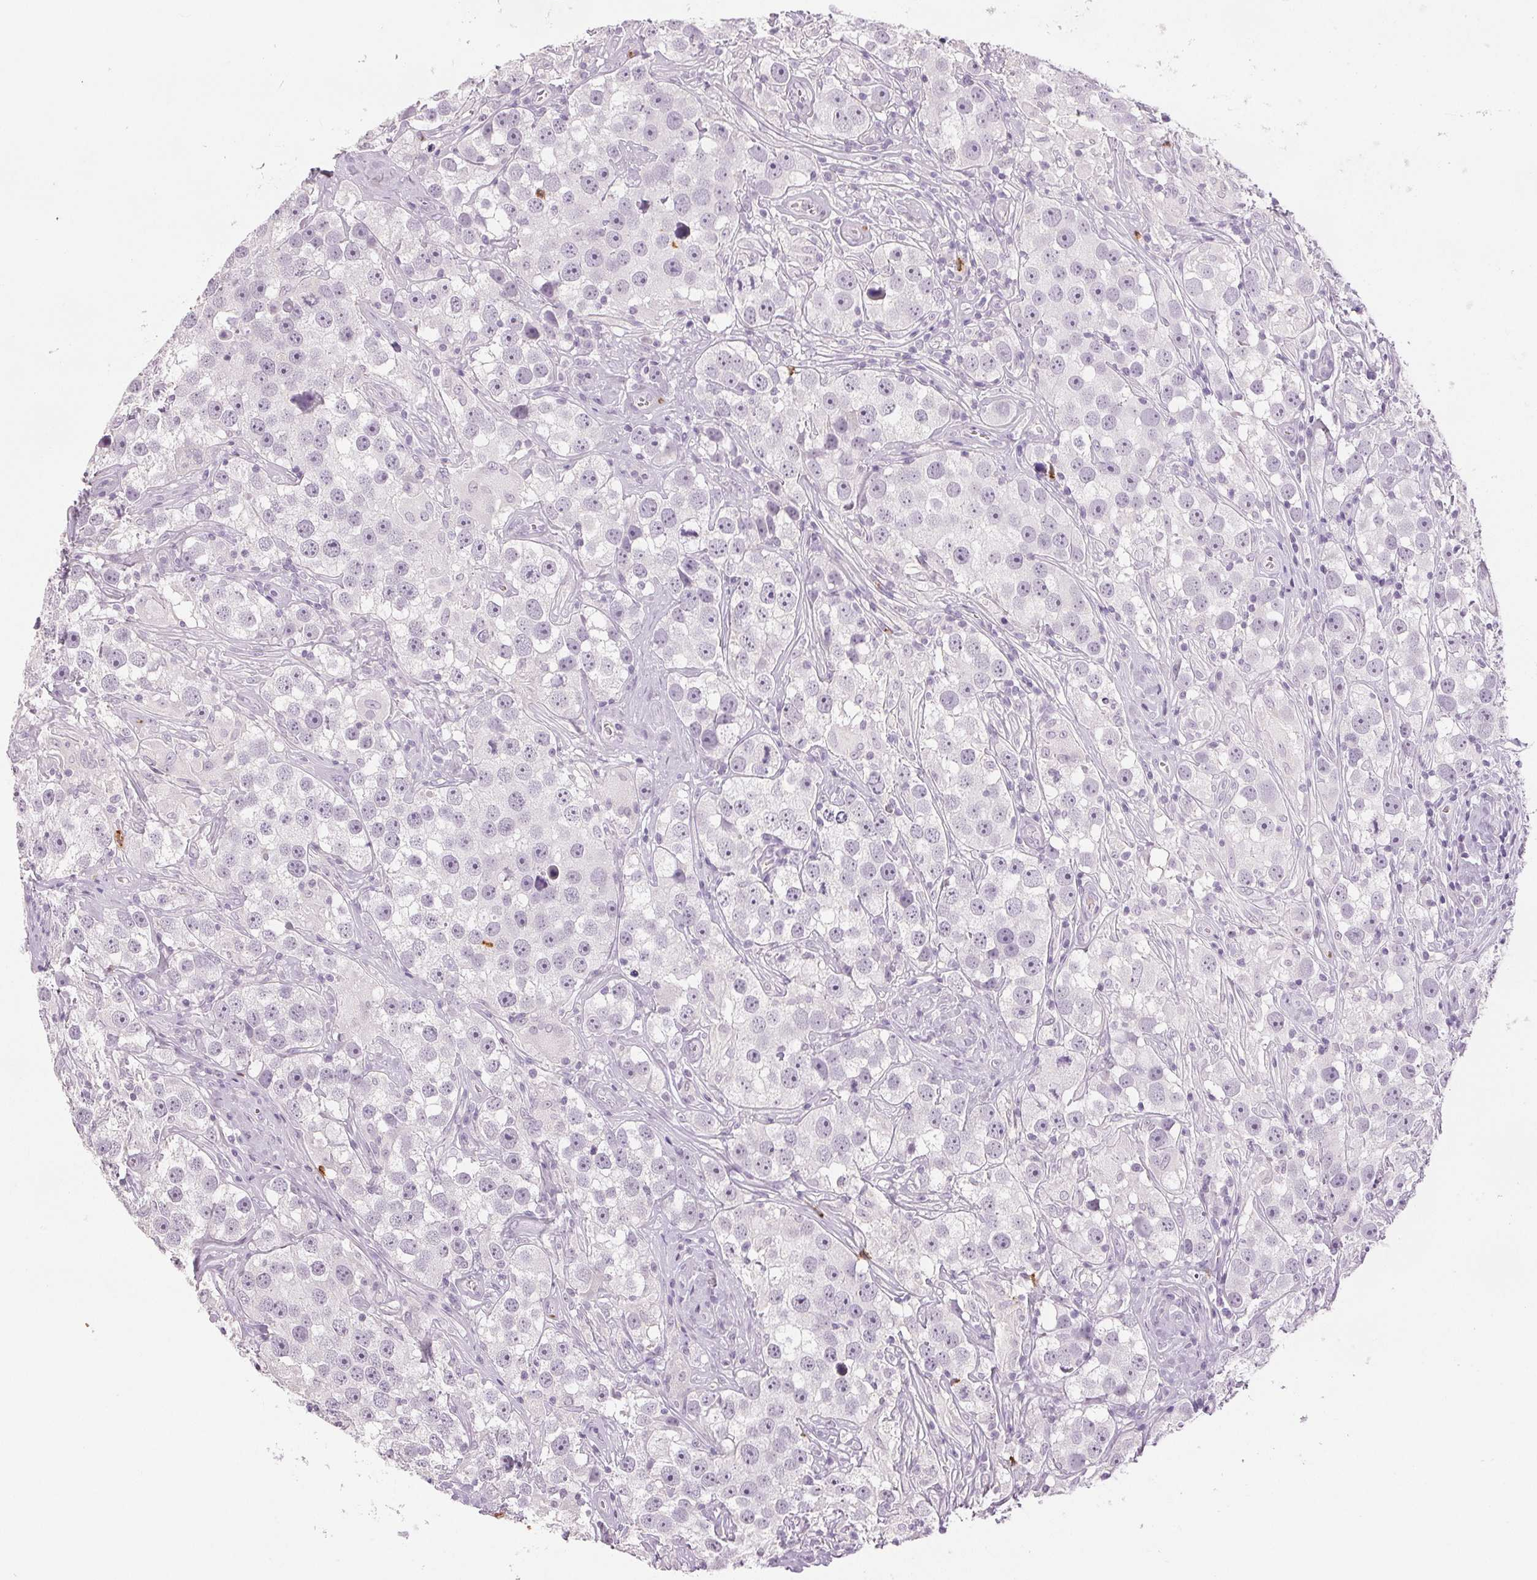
{"staining": {"intensity": "negative", "quantity": "none", "location": "none"}, "tissue": "testis cancer", "cell_type": "Tumor cells", "image_type": "cancer", "snomed": [{"axis": "morphology", "description": "Seminoma, NOS"}, {"axis": "topography", "description": "Testis"}], "caption": "Testis seminoma stained for a protein using immunohistochemistry displays no staining tumor cells.", "gene": "LTF", "patient": {"sex": "male", "age": 49}}